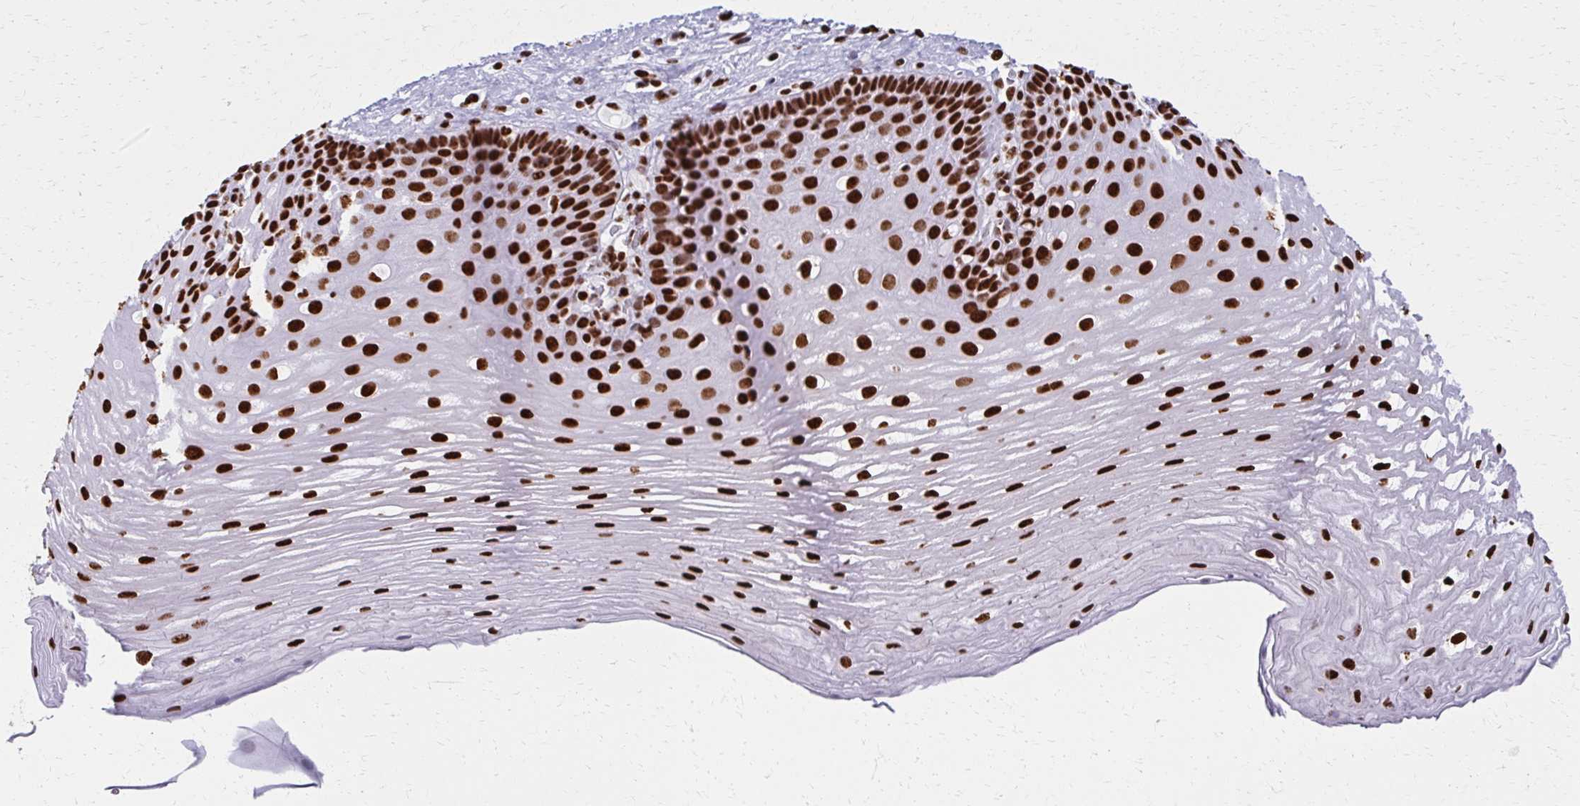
{"staining": {"intensity": "strong", "quantity": ">75%", "location": "nuclear"}, "tissue": "esophagus", "cell_type": "Squamous epithelial cells", "image_type": "normal", "snomed": [{"axis": "morphology", "description": "Normal tissue, NOS"}, {"axis": "topography", "description": "Esophagus"}], "caption": "This image demonstrates immunohistochemistry staining of normal human esophagus, with high strong nuclear expression in about >75% of squamous epithelial cells.", "gene": "NONO", "patient": {"sex": "male", "age": 62}}